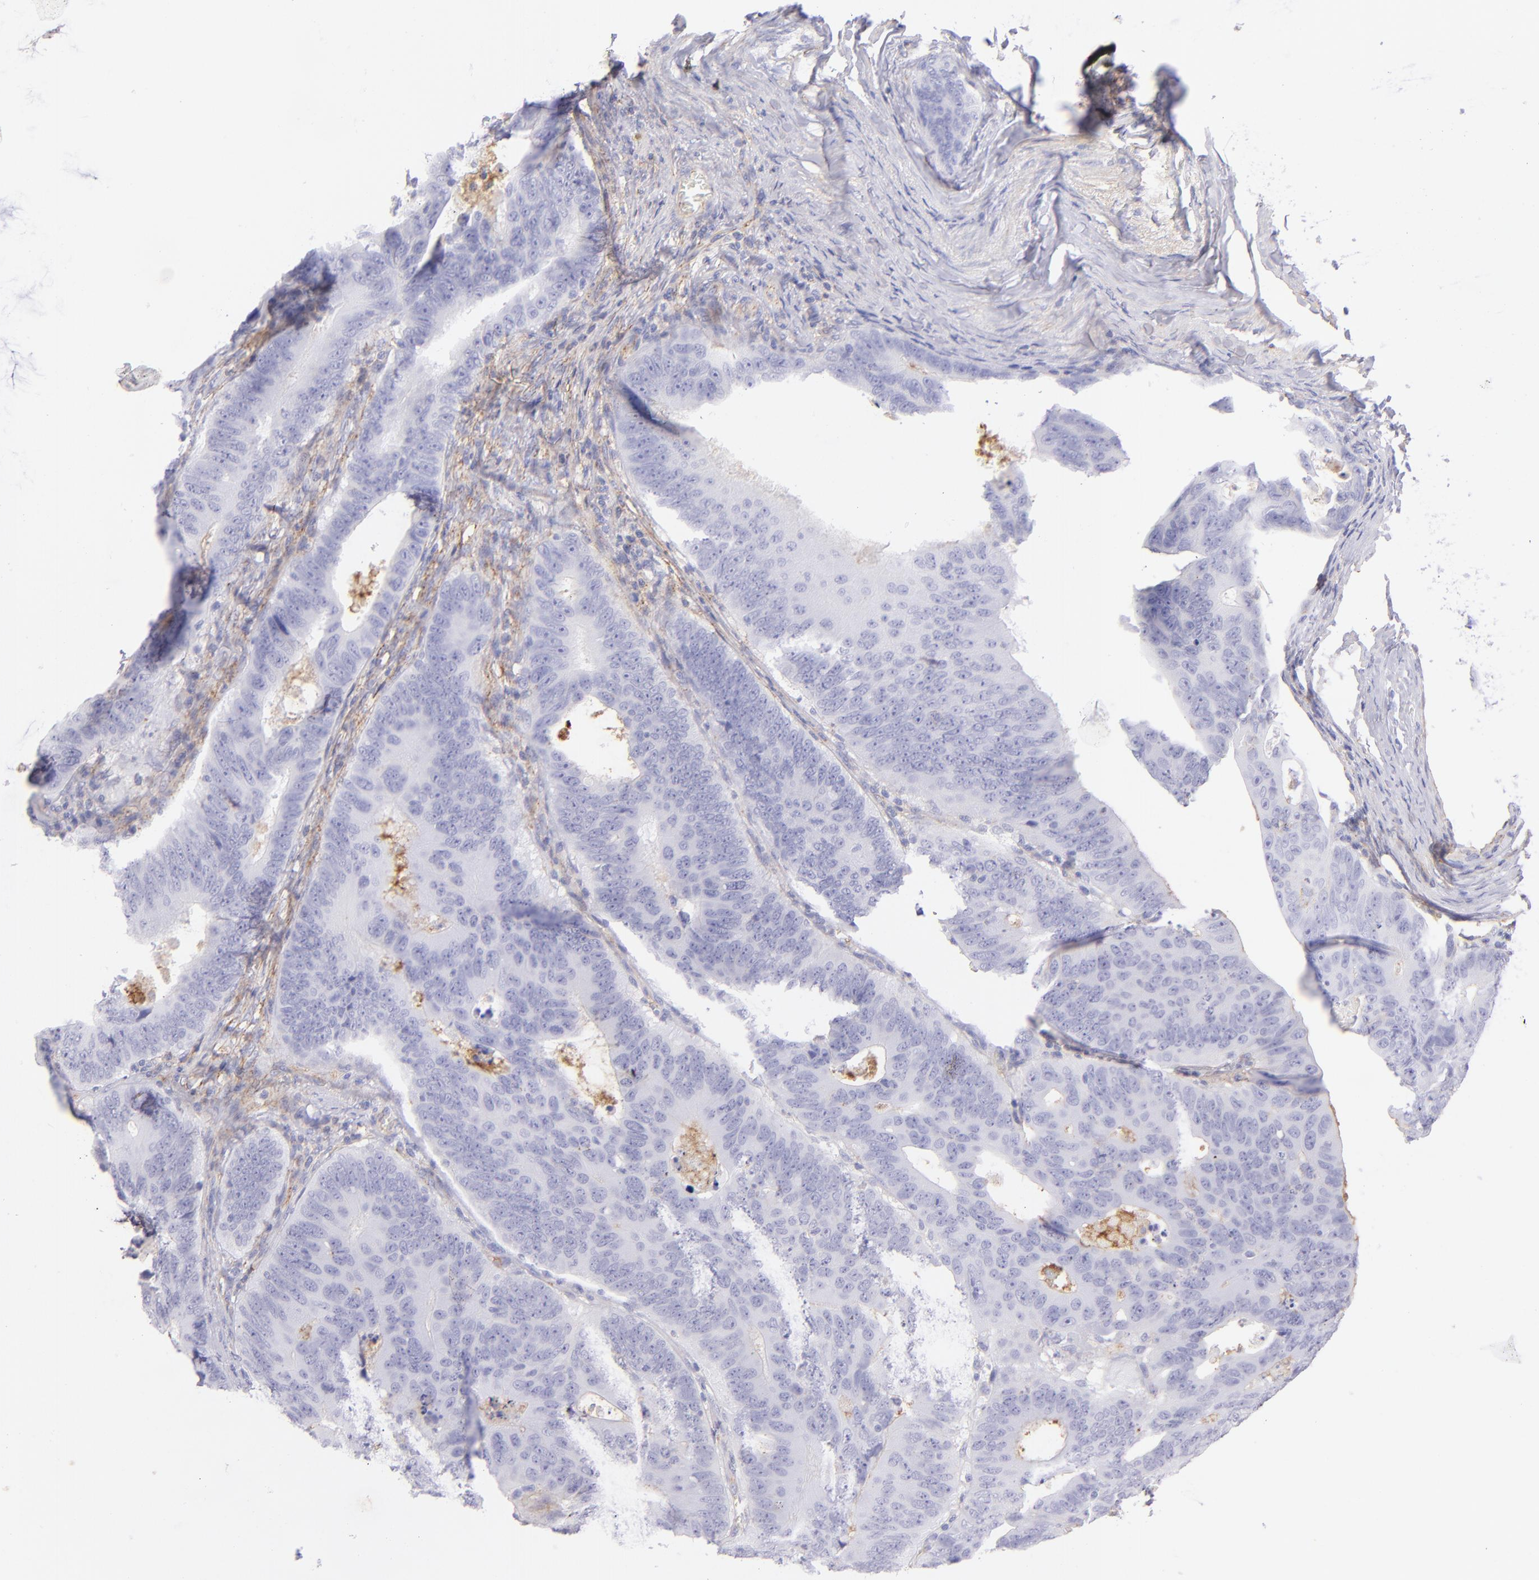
{"staining": {"intensity": "negative", "quantity": "none", "location": "none"}, "tissue": "colorectal cancer", "cell_type": "Tumor cells", "image_type": "cancer", "snomed": [{"axis": "morphology", "description": "Adenocarcinoma, NOS"}, {"axis": "topography", "description": "Colon"}], "caption": "This is an IHC histopathology image of colorectal cancer. There is no staining in tumor cells.", "gene": "CD81", "patient": {"sex": "female", "age": 55}}